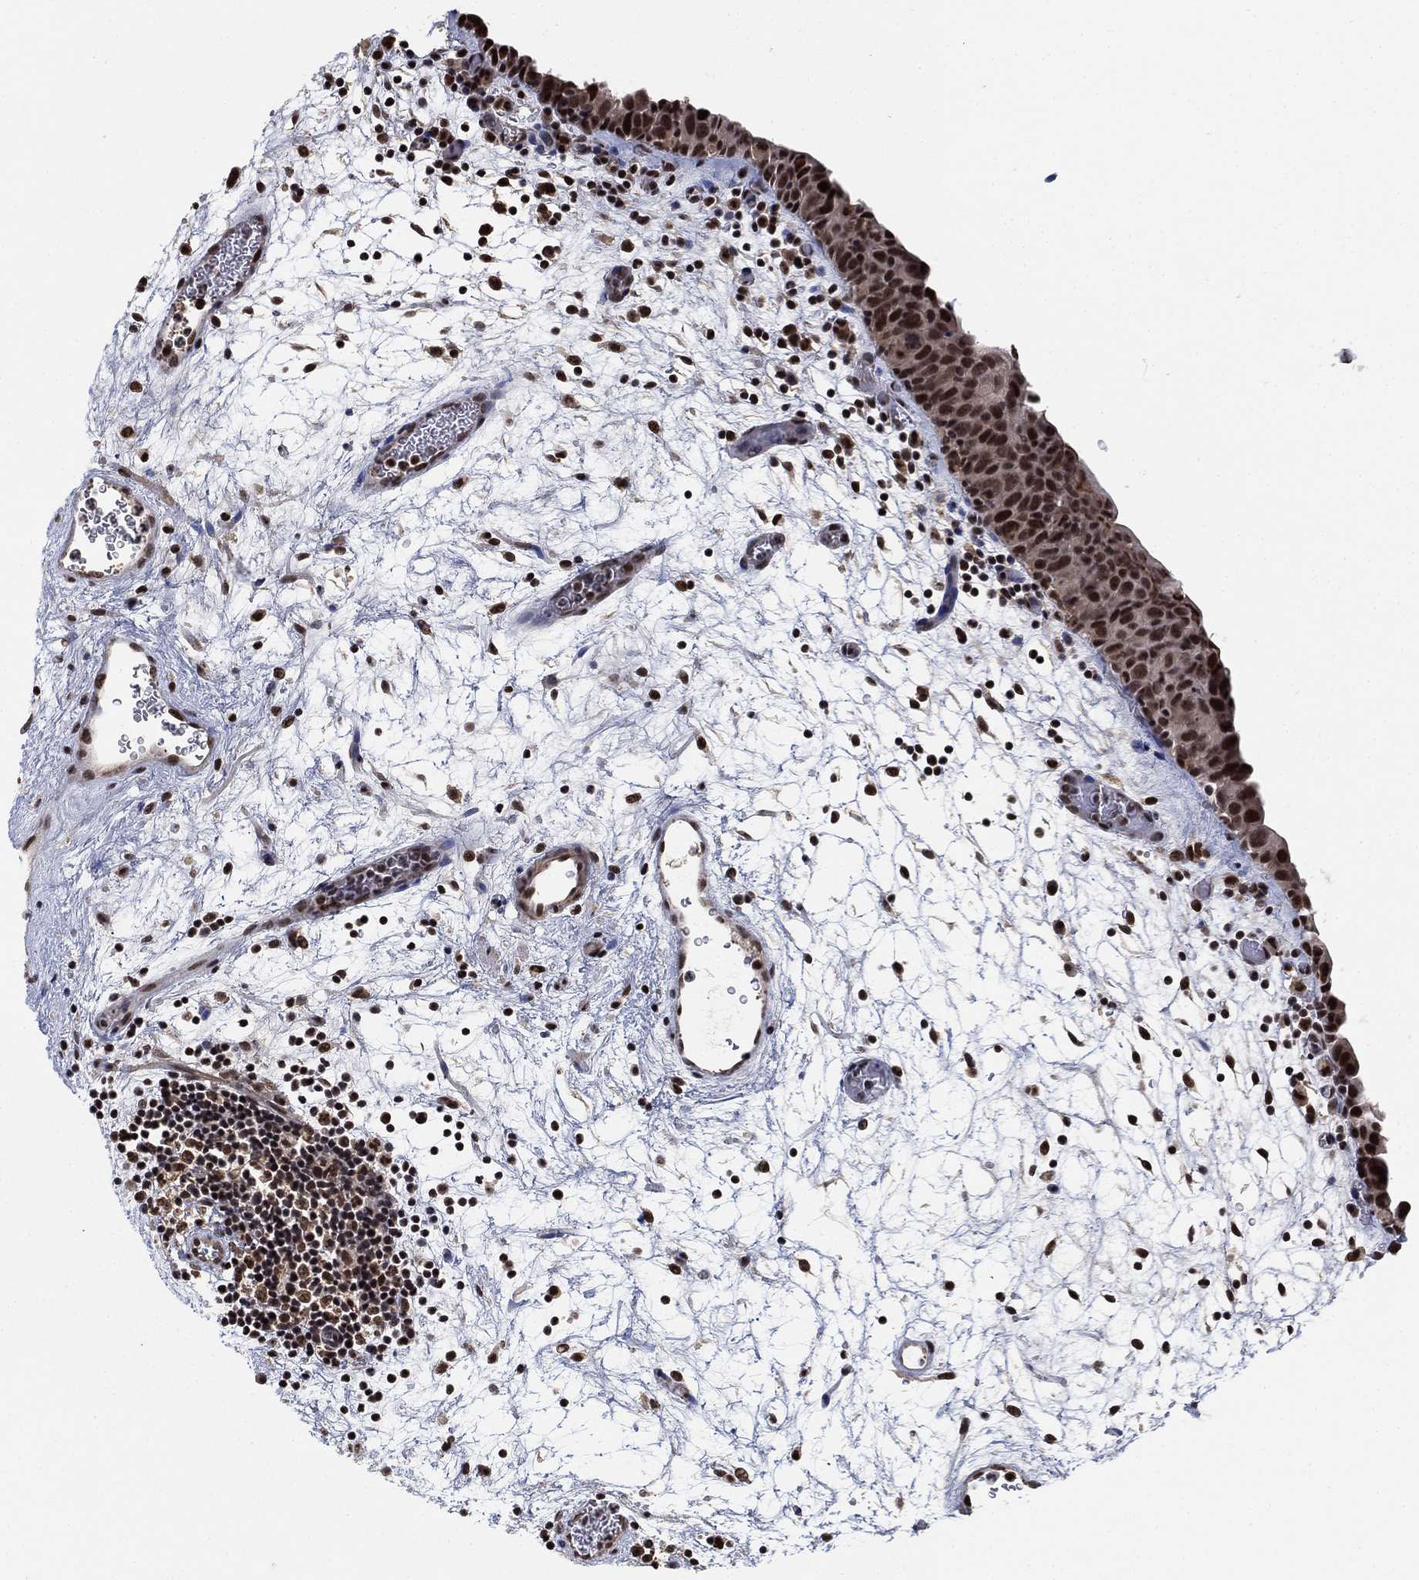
{"staining": {"intensity": "strong", "quantity": "25%-75%", "location": "nuclear"}, "tissue": "urinary bladder", "cell_type": "Urothelial cells", "image_type": "normal", "snomed": [{"axis": "morphology", "description": "Normal tissue, NOS"}, {"axis": "topography", "description": "Urinary bladder"}], "caption": "Protein expression analysis of unremarkable human urinary bladder reveals strong nuclear expression in about 25%-75% of urothelial cells.", "gene": "ZSCAN30", "patient": {"sex": "male", "age": 37}}